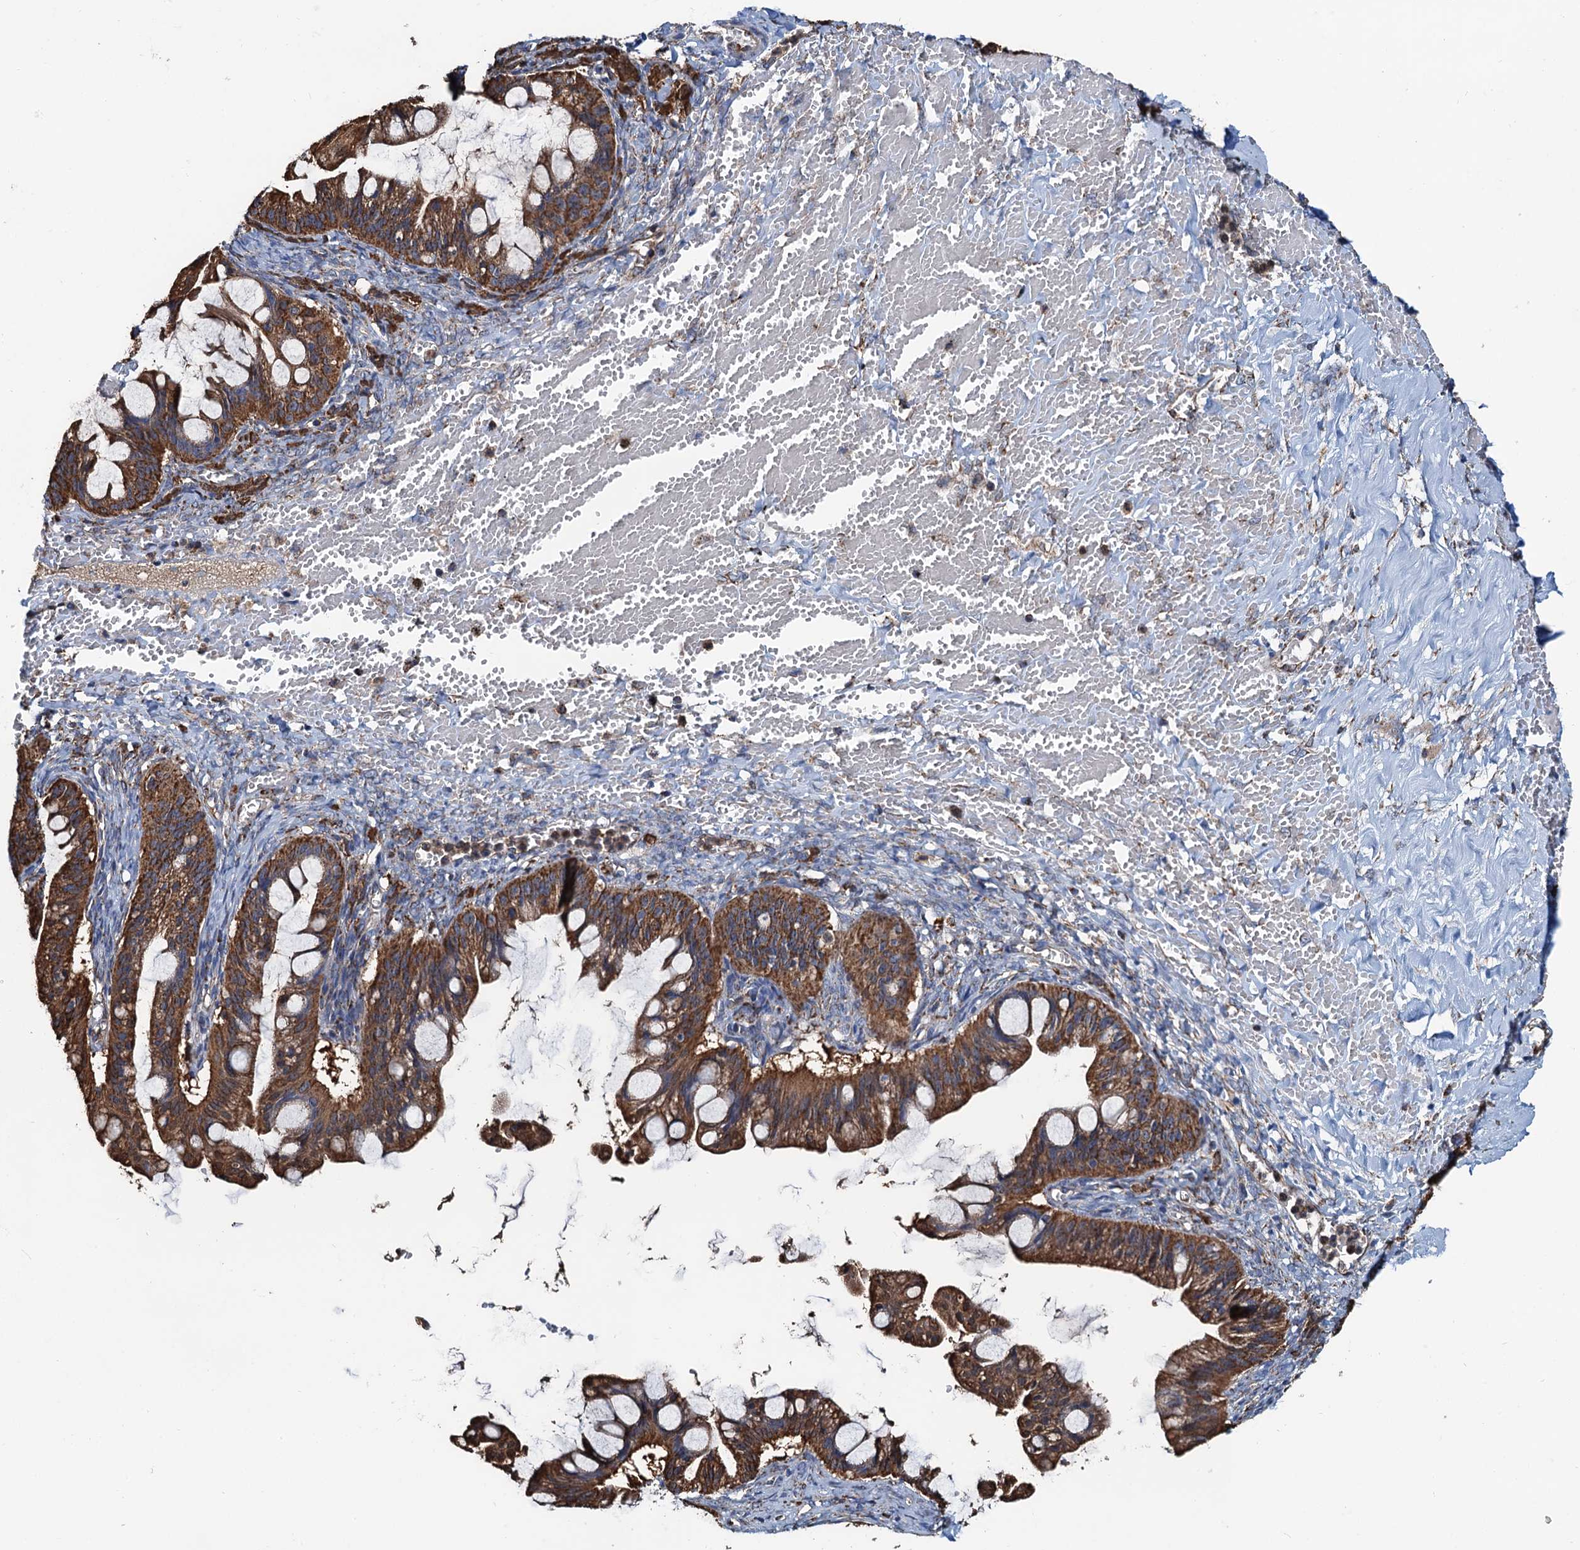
{"staining": {"intensity": "strong", "quantity": ">75%", "location": "cytoplasmic/membranous"}, "tissue": "ovarian cancer", "cell_type": "Tumor cells", "image_type": "cancer", "snomed": [{"axis": "morphology", "description": "Cystadenocarcinoma, mucinous, NOS"}, {"axis": "topography", "description": "Ovary"}], "caption": "This micrograph demonstrates immunohistochemistry staining of ovarian mucinous cystadenocarcinoma, with high strong cytoplasmic/membranous staining in about >75% of tumor cells.", "gene": "AAGAB", "patient": {"sex": "female", "age": 73}}